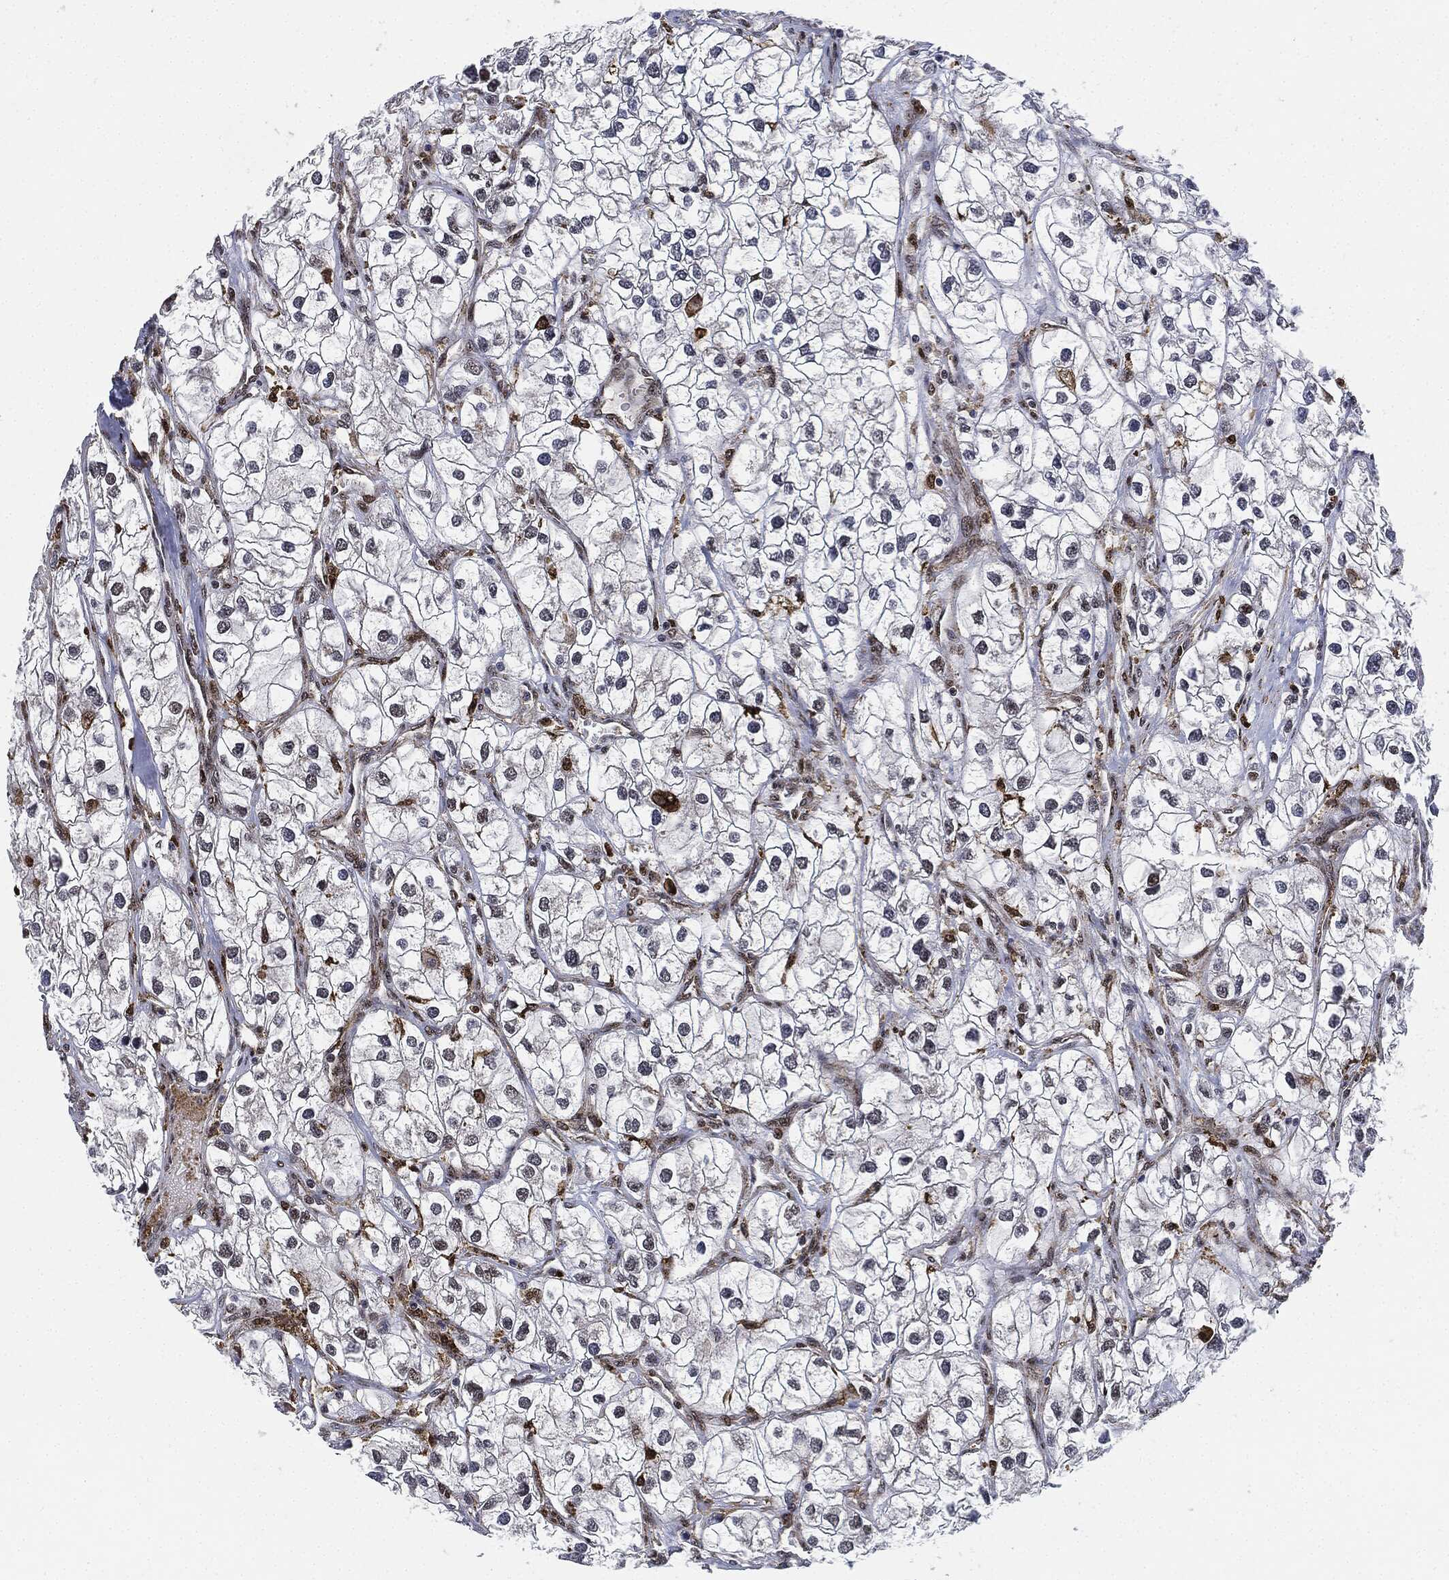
{"staining": {"intensity": "negative", "quantity": "none", "location": "none"}, "tissue": "renal cancer", "cell_type": "Tumor cells", "image_type": "cancer", "snomed": [{"axis": "morphology", "description": "Adenocarcinoma, NOS"}, {"axis": "topography", "description": "Kidney"}], "caption": "Immunohistochemistry of renal adenocarcinoma demonstrates no staining in tumor cells. Brightfield microscopy of immunohistochemistry (IHC) stained with DAB (brown) and hematoxylin (blue), captured at high magnification.", "gene": "NANOS3", "patient": {"sex": "male", "age": 59}}